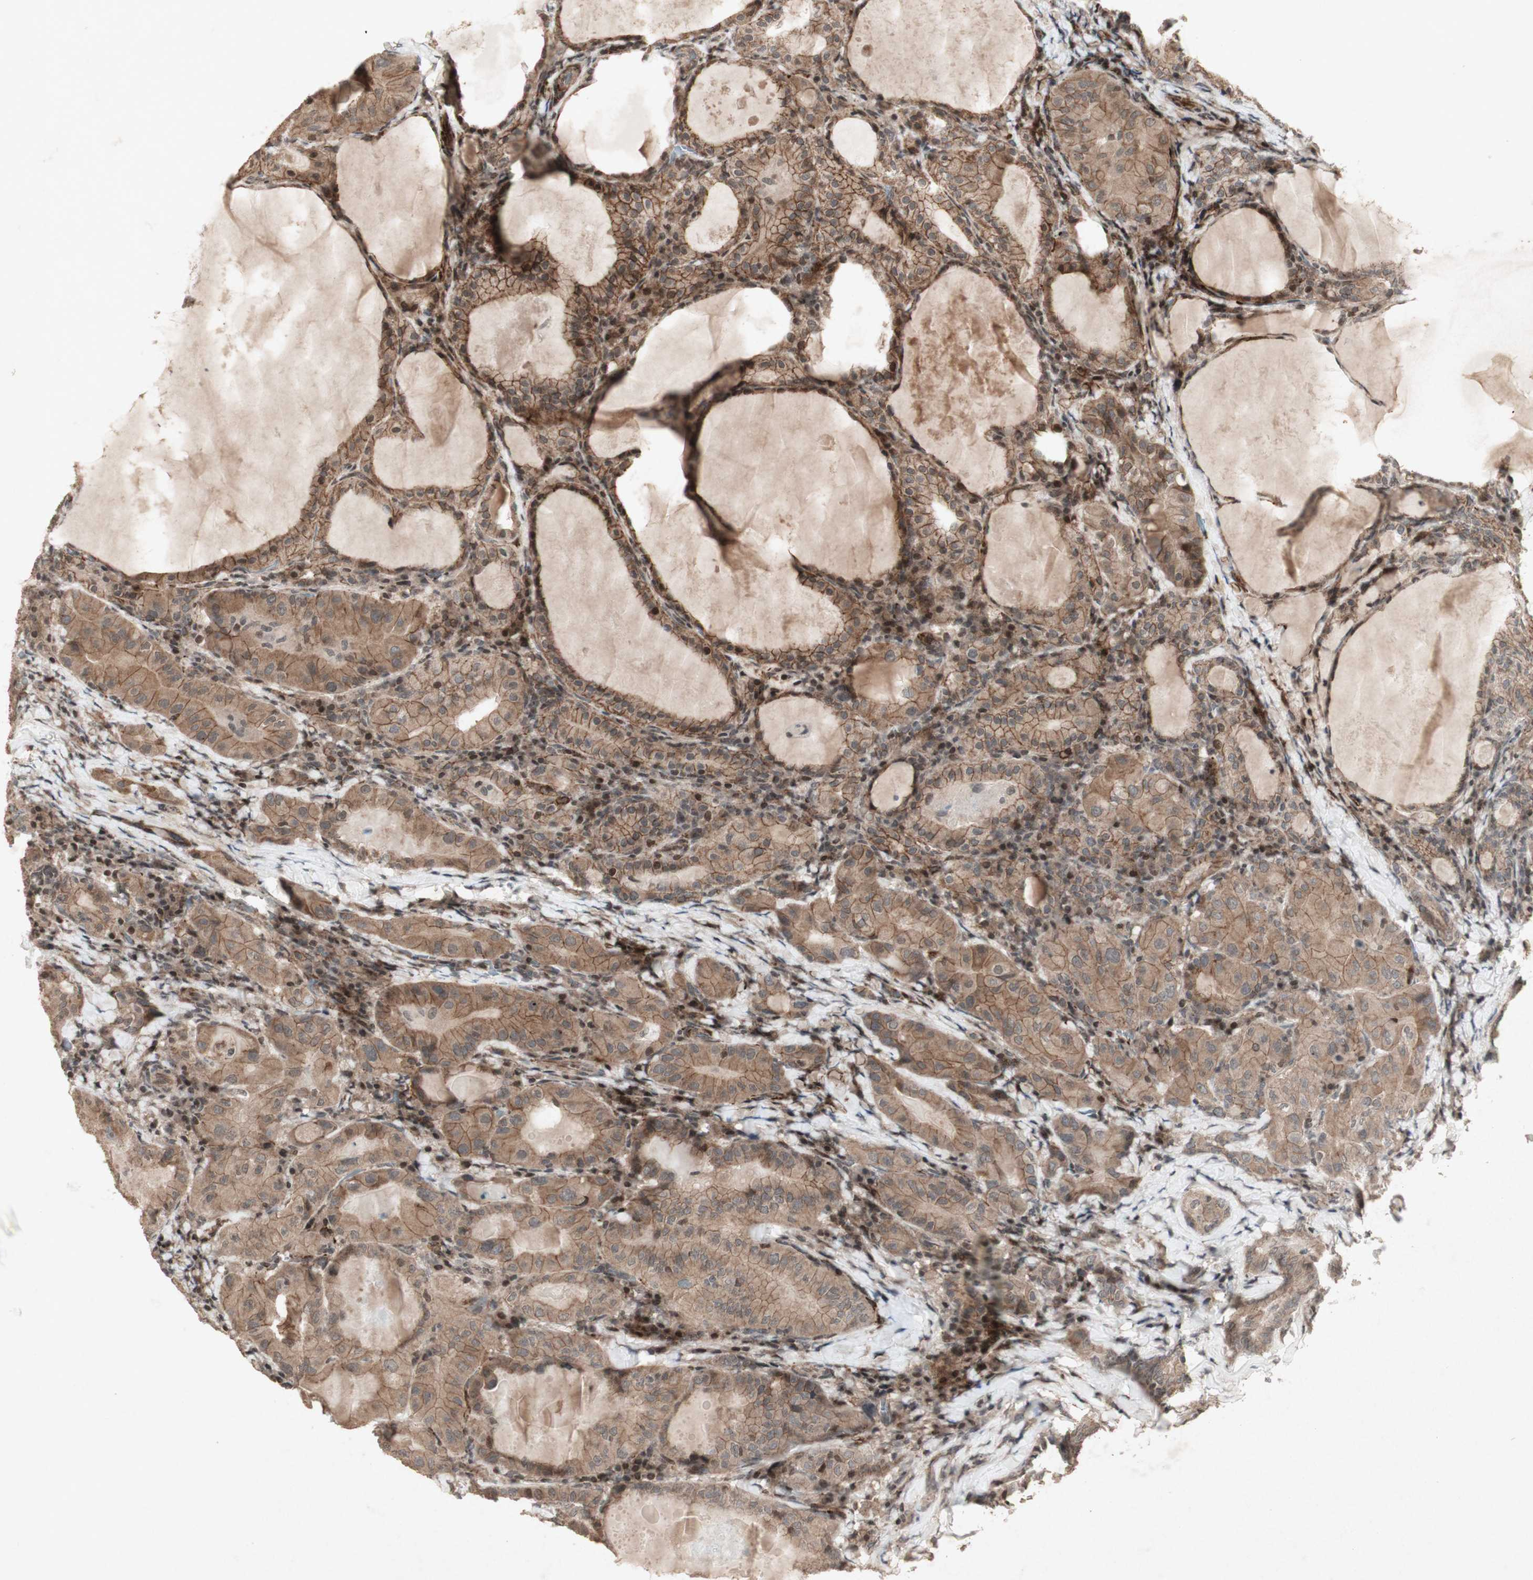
{"staining": {"intensity": "moderate", "quantity": ">75%", "location": "cytoplasmic/membranous"}, "tissue": "thyroid cancer", "cell_type": "Tumor cells", "image_type": "cancer", "snomed": [{"axis": "morphology", "description": "Papillary adenocarcinoma, NOS"}, {"axis": "topography", "description": "Thyroid gland"}], "caption": "Human papillary adenocarcinoma (thyroid) stained for a protein (brown) exhibits moderate cytoplasmic/membranous positive positivity in approximately >75% of tumor cells.", "gene": "PLXNA1", "patient": {"sex": "female", "age": 42}}